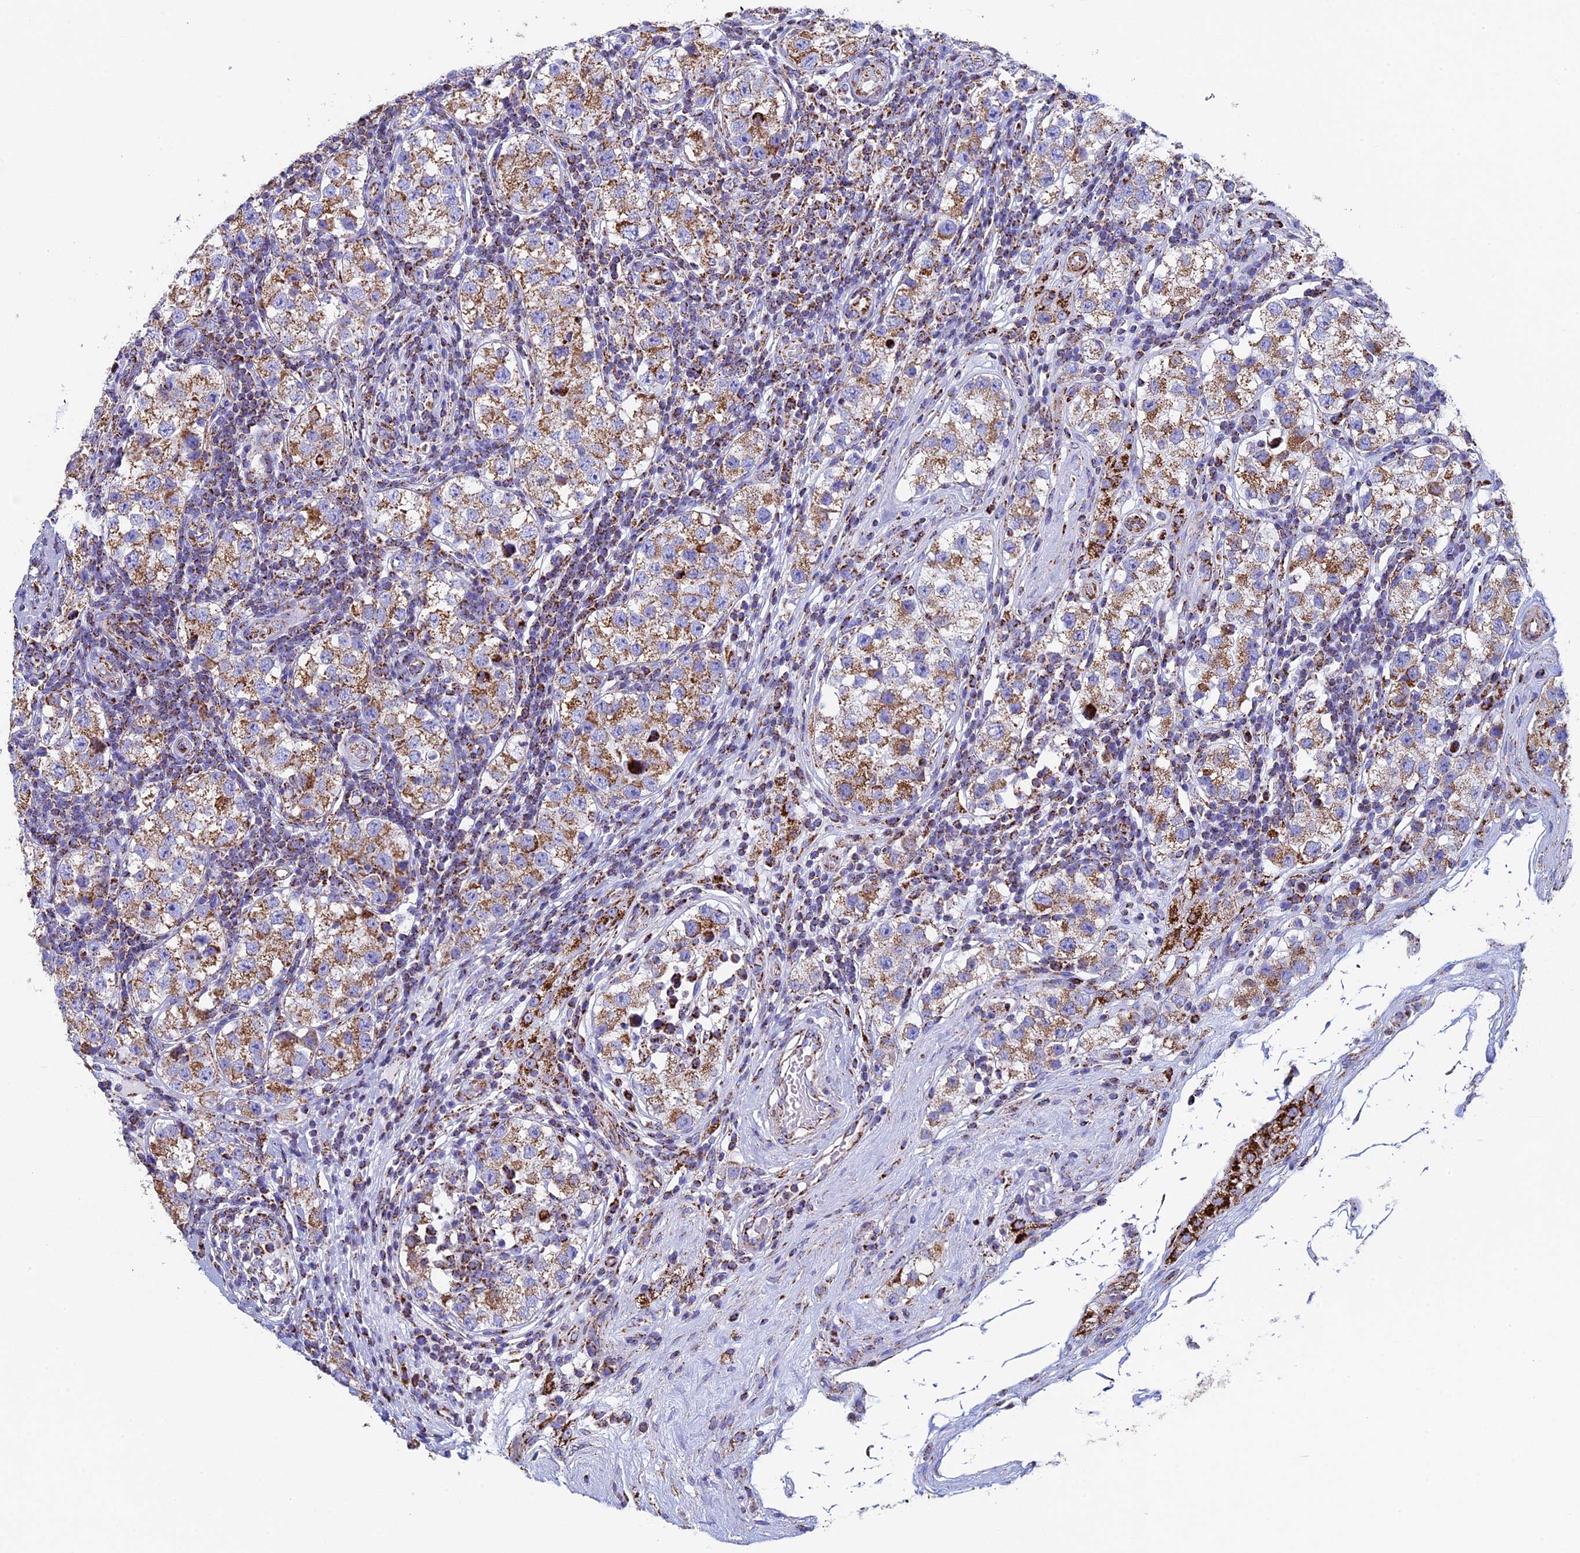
{"staining": {"intensity": "moderate", "quantity": ">75%", "location": "cytoplasmic/membranous"}, "tissue": "testis cancer", "cell_type": "Tumor cells", "image_type": "cancer", "snomed": [{"axis": "morphology", "description": "Seminoma, NOS"}, {"axis": "topography", "description": "Testis"}], "caption": "Immunohistochemistry (IHC) histopathology image of testis seminoma stained for a protein (brown), which demonstrates medium levels of moderate cytoplasmic/membranous positivity in approximately >75% of tumor cells.", "gene": "UQCRFS1", "patient": {"sex": "male", "age": 34}}